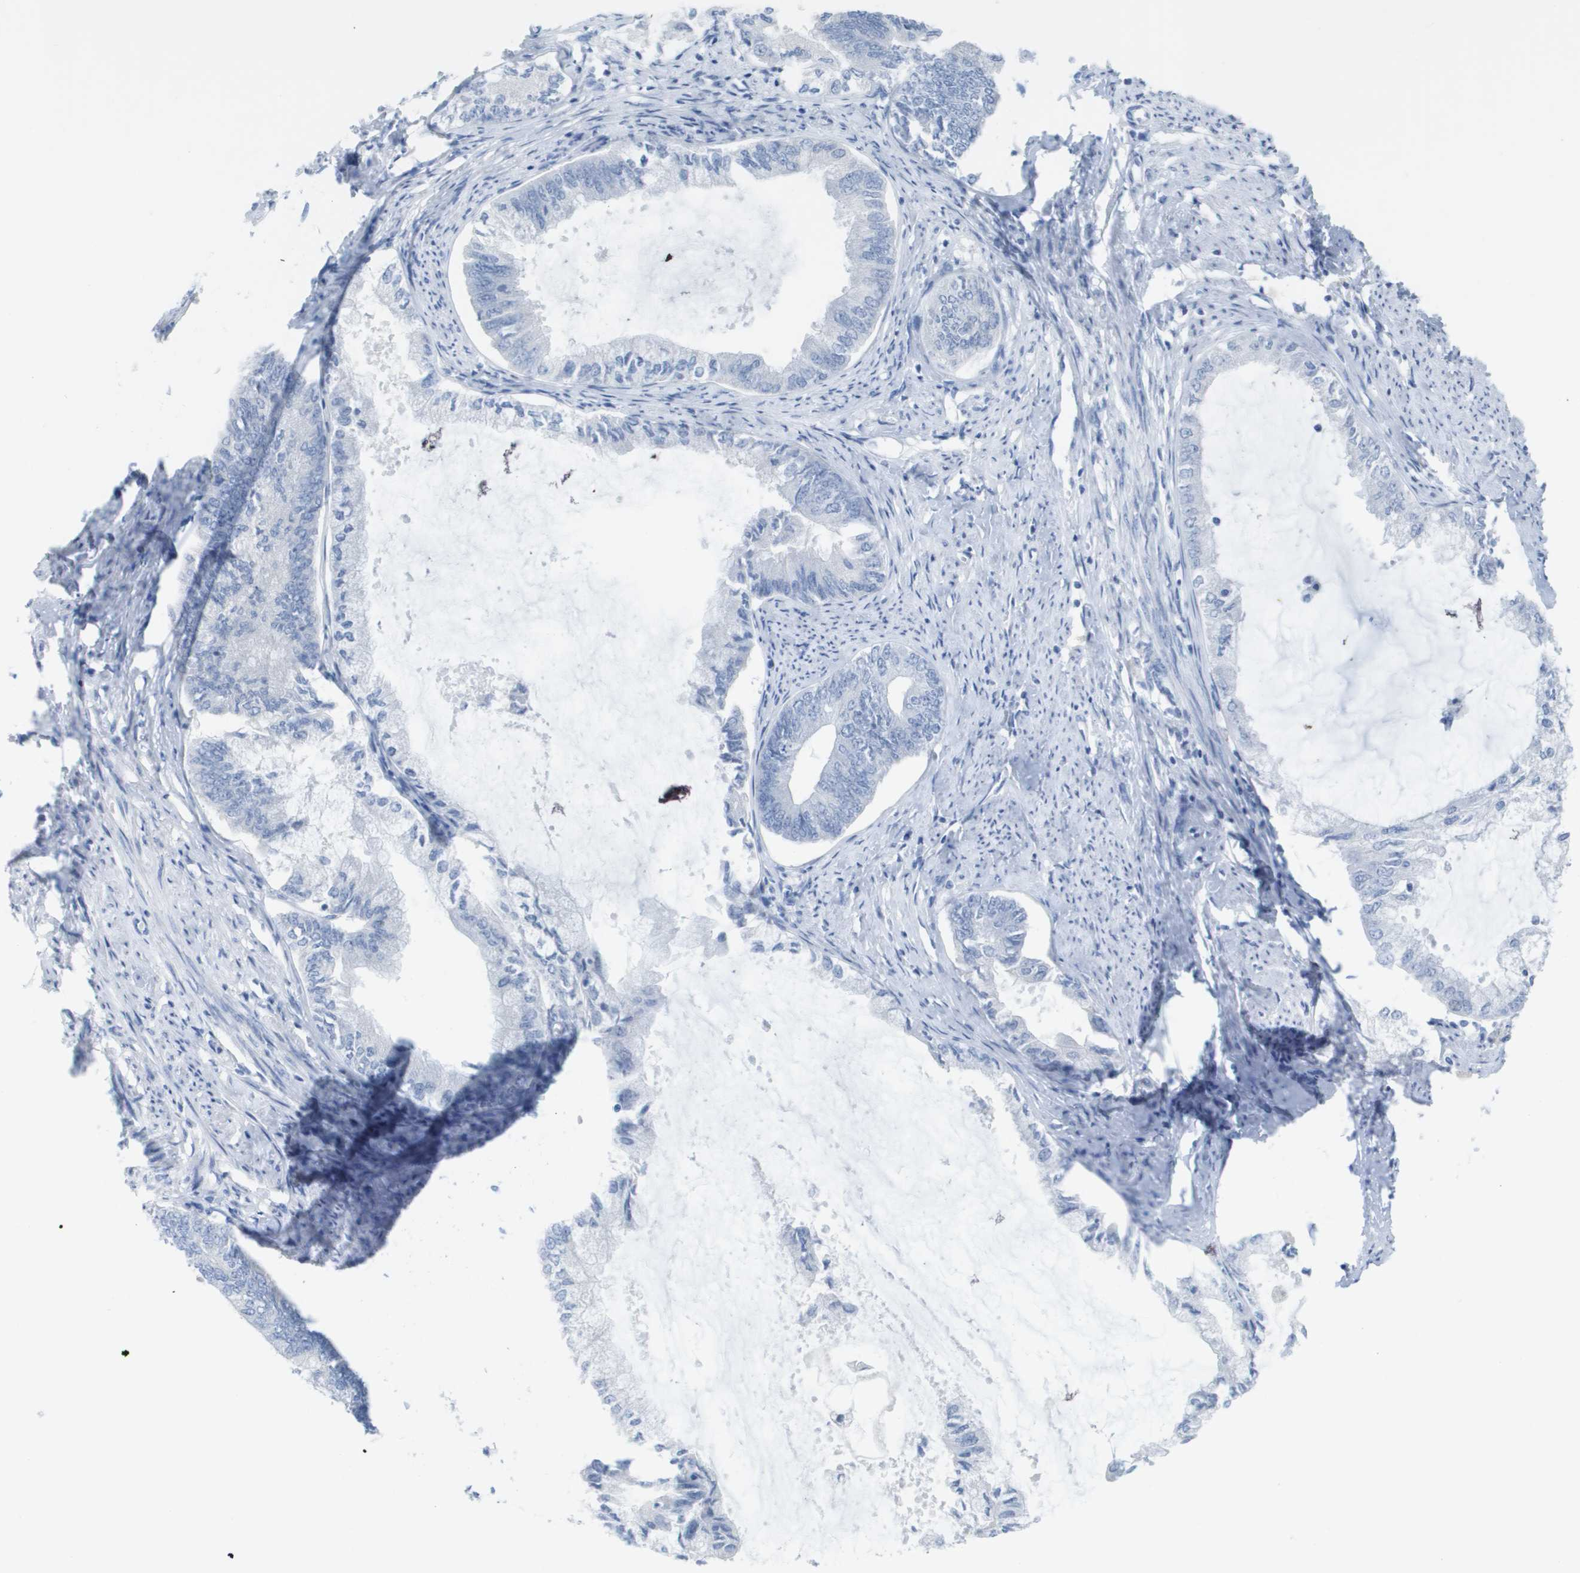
{"staining": {"intensity": "negative", "quantity": "none", "location": "none"}, "tissue": "endometrial cancer", "cell_type": "Tumor cells", "image_type": "cancer", "snomed": [{"axis": "morphology", "description": "Adenocarcinoma, NOS"}, {"axis": "topography", "description": "Endometrium"}], "caption": "Immunohistochemistry photomicrograph of human adenocarcinoma (endometrial) stained for a protein (brown), which displays no positivity in tumor cells.", "gene": "PDE4A", "patient": {"sex": "female", "age": 86}}